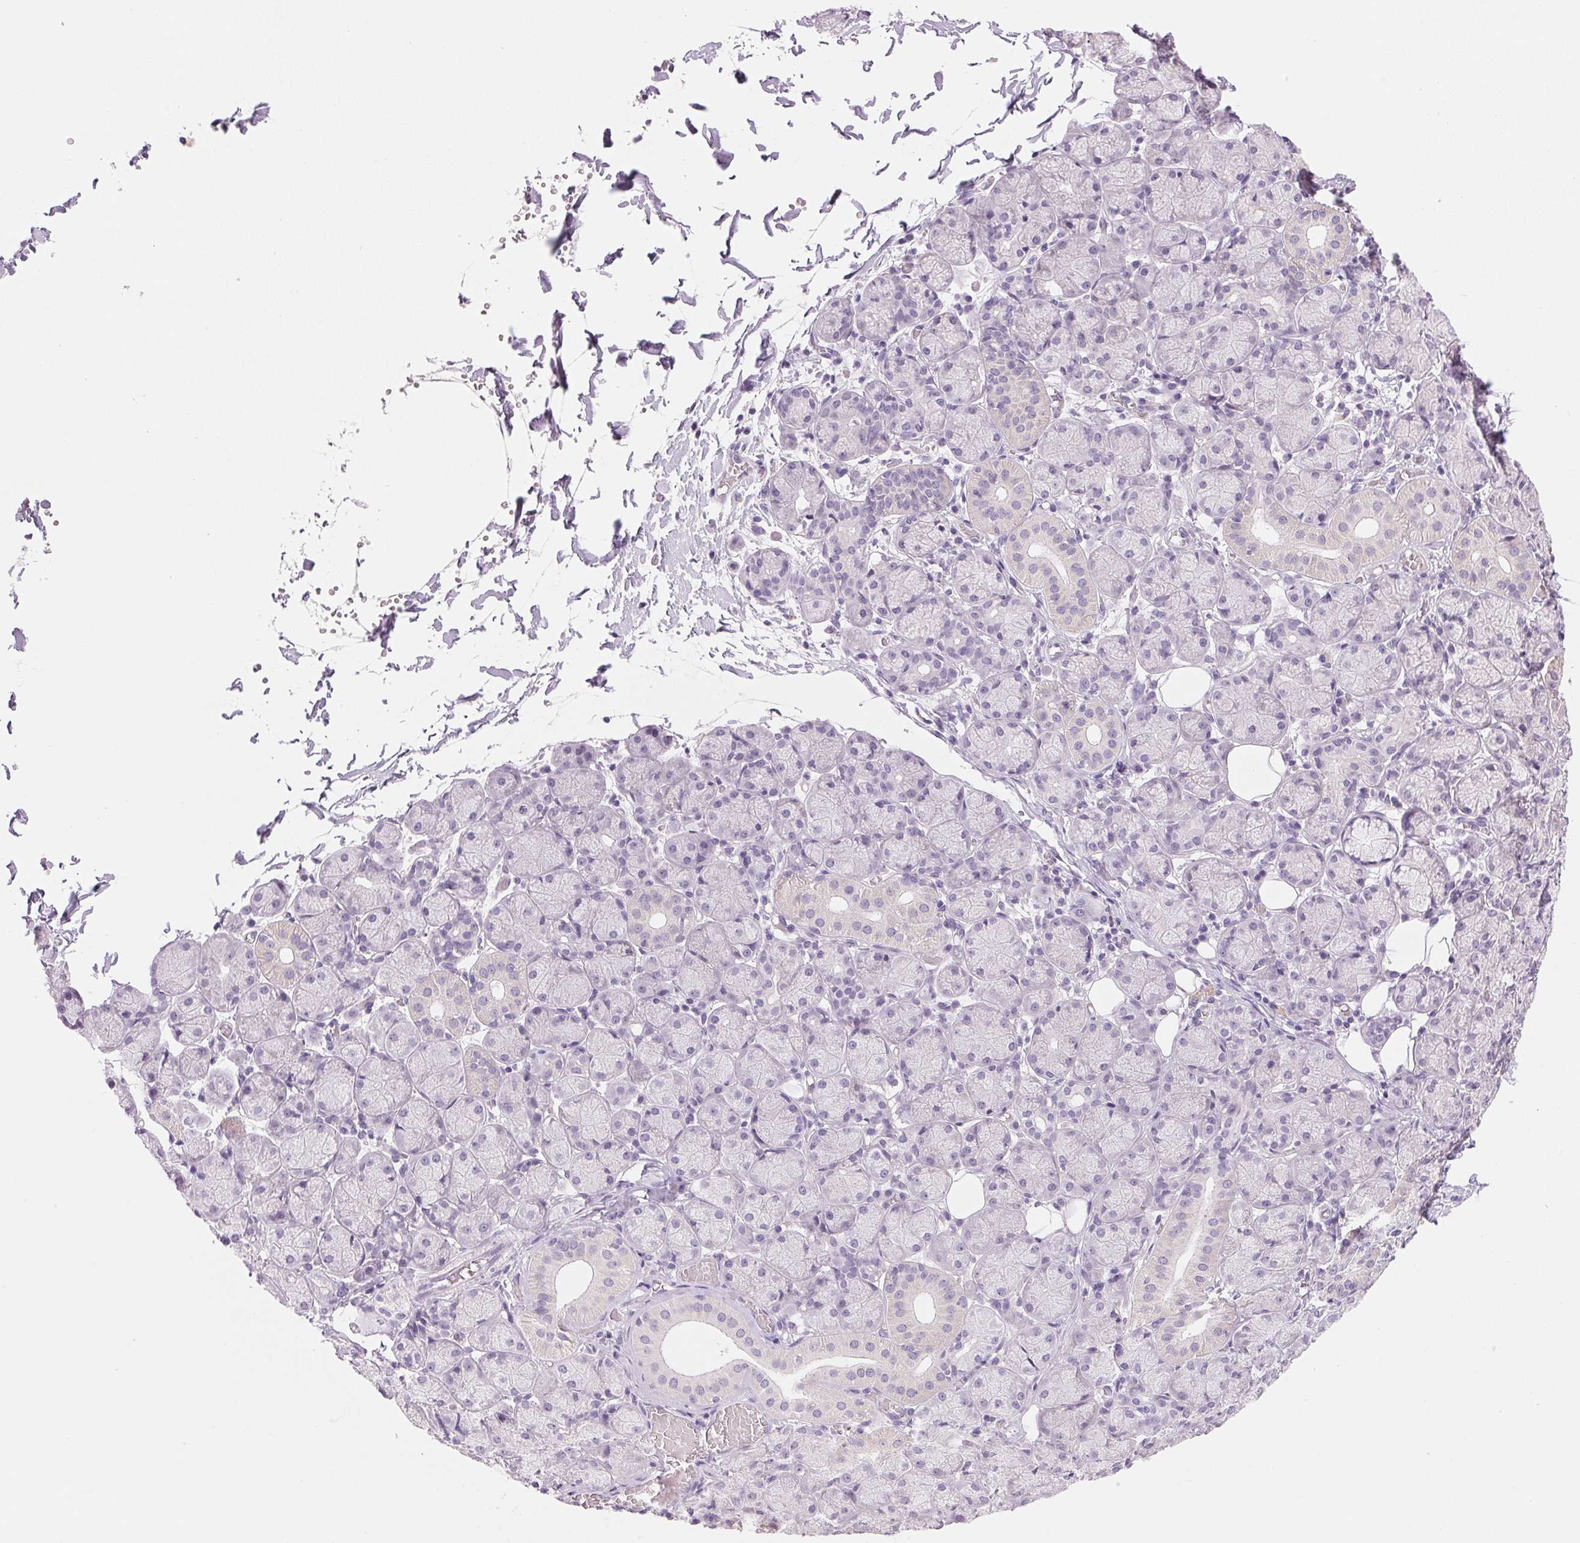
{"staining": {"intensity": "negative", "quantity": "none", "location": "none"}, "tissue": "salivary gland", "cell_type": "Glandular cells", "image_type": "normal", "snomed": [{"axis": "morphology", "description": "Normal tissue, NOS"}, {"axis": "topography", "description": "Salivary gland"}, {"axis": "topography", "description": "Peripheral nerve tissue"}], "caption": "An immunohistochemistry photomicrograph of normal salivary gland is shown. There is no staining in glandular cells of salivary gland. (Immunohistochemistry, brightfield microscopy, high magnification).", "gene": "CYP11B1", "patient": {"sex": "female", "age": 24}}